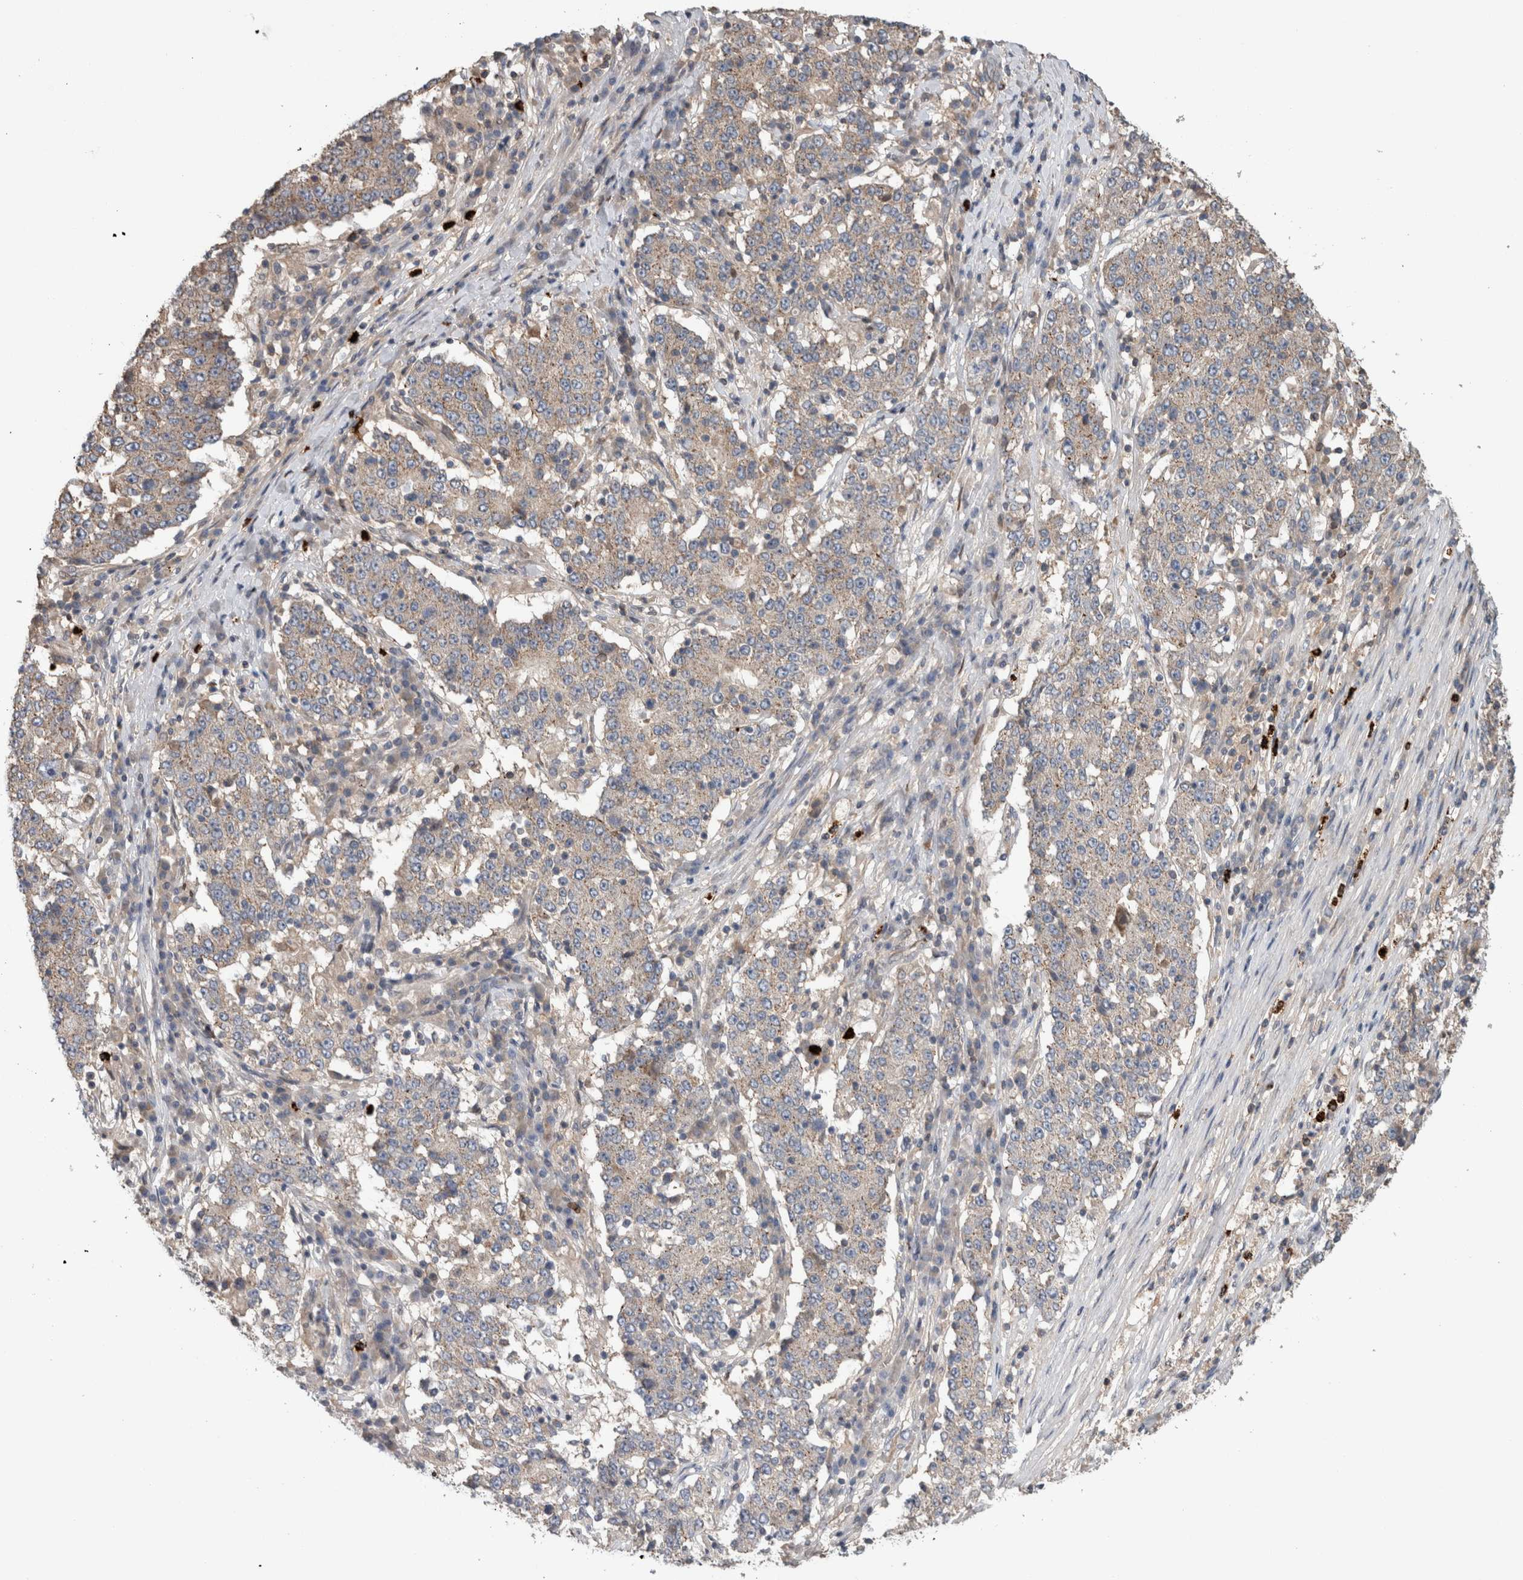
{"staining": {"intensity": "weak", "quantity": "<25%", "location": "cytoplasmic/membranous"}, "tissue": "stomach cancer", "cell_type": "Tumor cells", "image_type": "cancer", "snomed": [{"axis": "morphology", "description": "Adenocarcinoma, NOS"}, {"axis": "topography", "description": "Stomach"}], "caption": "High magnification brightfield microscopy of stomach adenocarcinoma stained with DAB (3,3'-diaminobenzidine) (brown) and counterstained with hematoxylin (blue): tumor cells show no significant expression.", "gene": "TARBP1", "patient": {"sex": "male", "age": 59}}